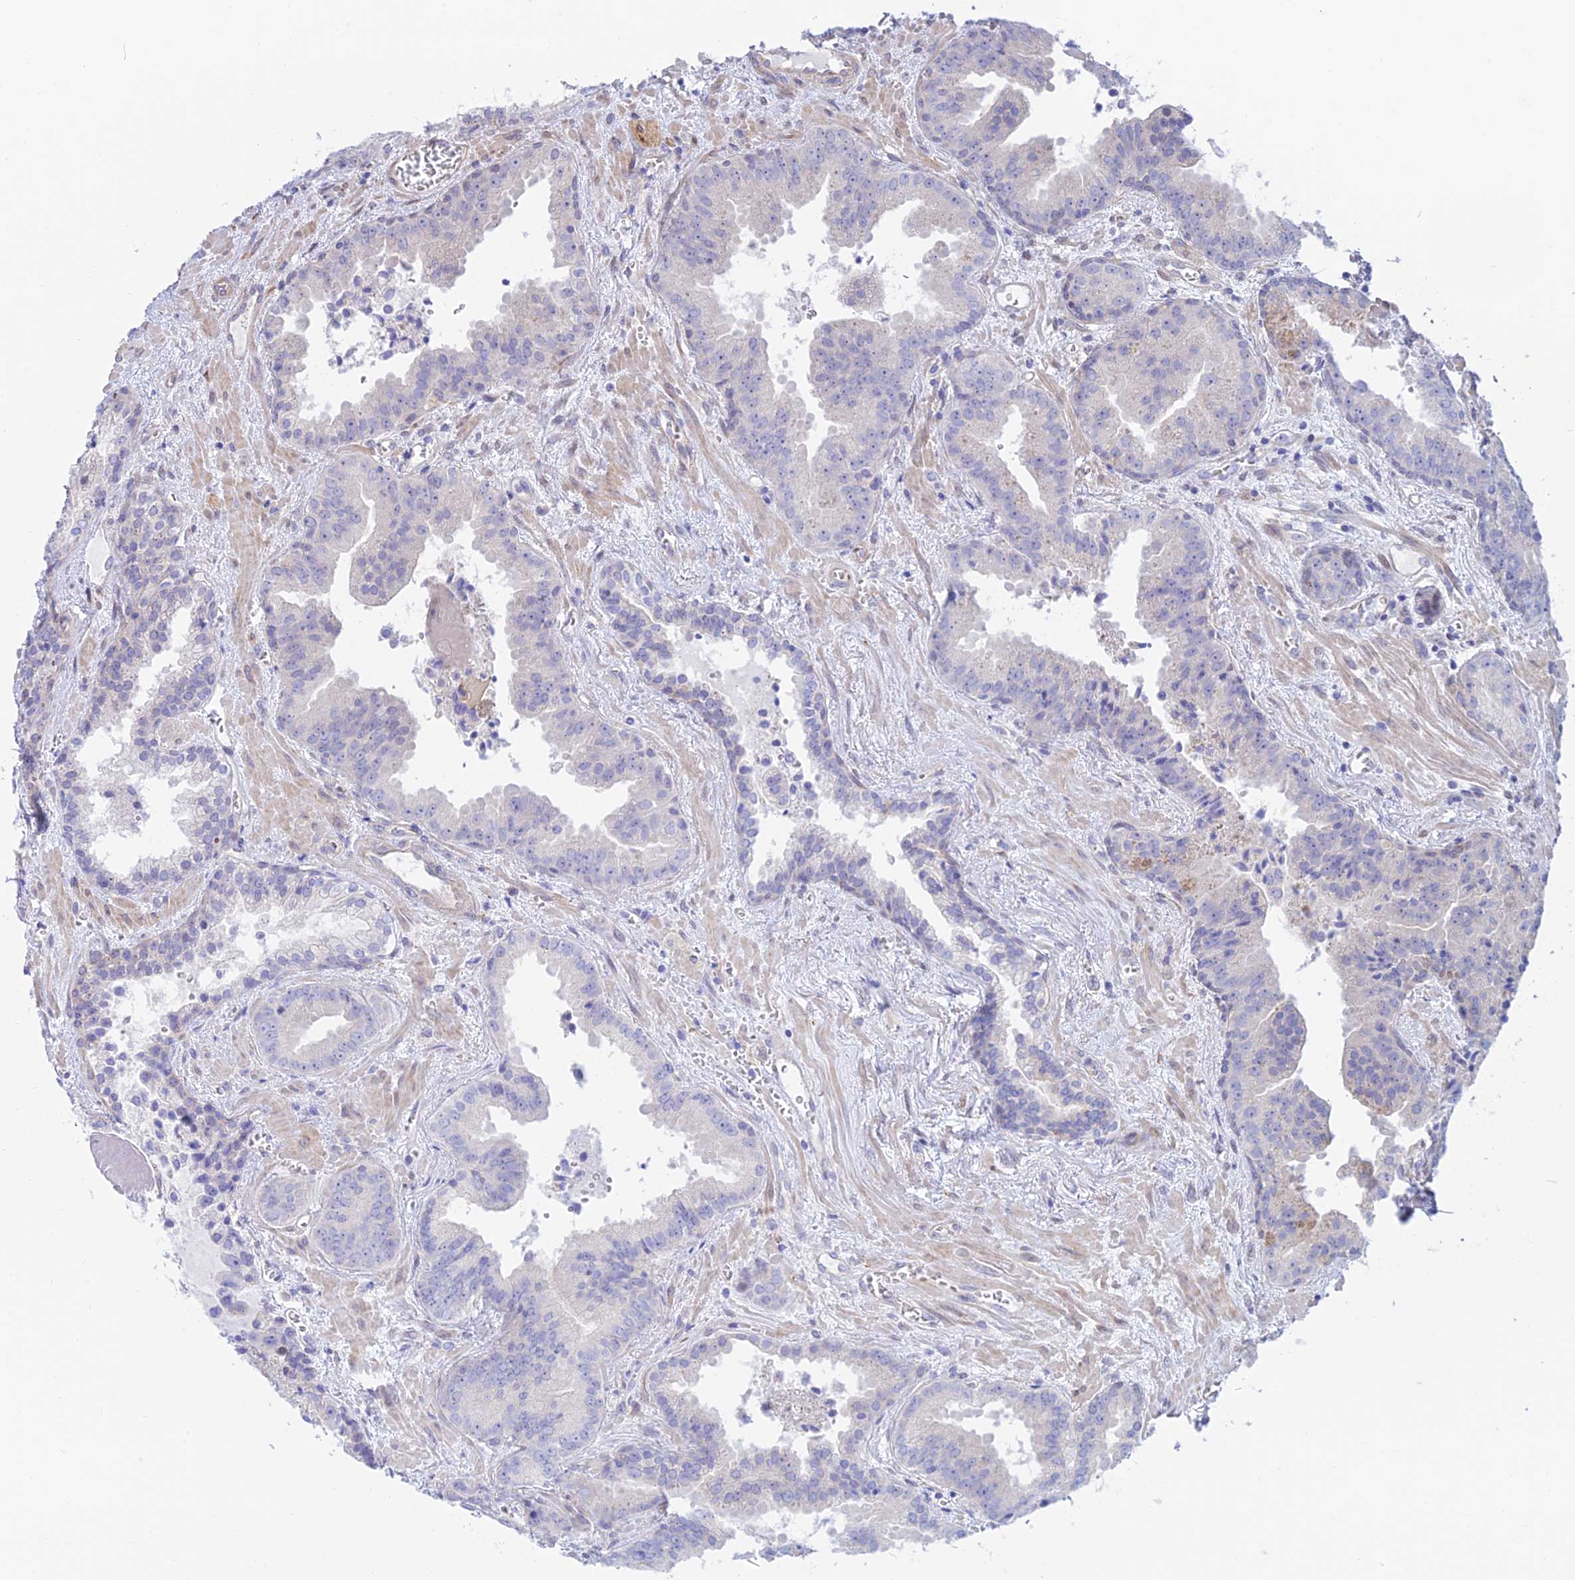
{"staining": {"intensity": "negative", "quantity": "none", "location": "none"}, "tissue": "prostate cancer", "cell_type": "Tumor cells", "image_type": "cancer", "snomed": [{"axis": "morphology", "description": "Adenocarcinoma, High grade"}, {"axis": "topography", "description": "Prostate"}], "caption": "Tumor cells show no significant protein expression in prostate high-grade adenocarcinoma.", "gene": "KCNAB1", "patient": {"sex": "male", "age": 68}}